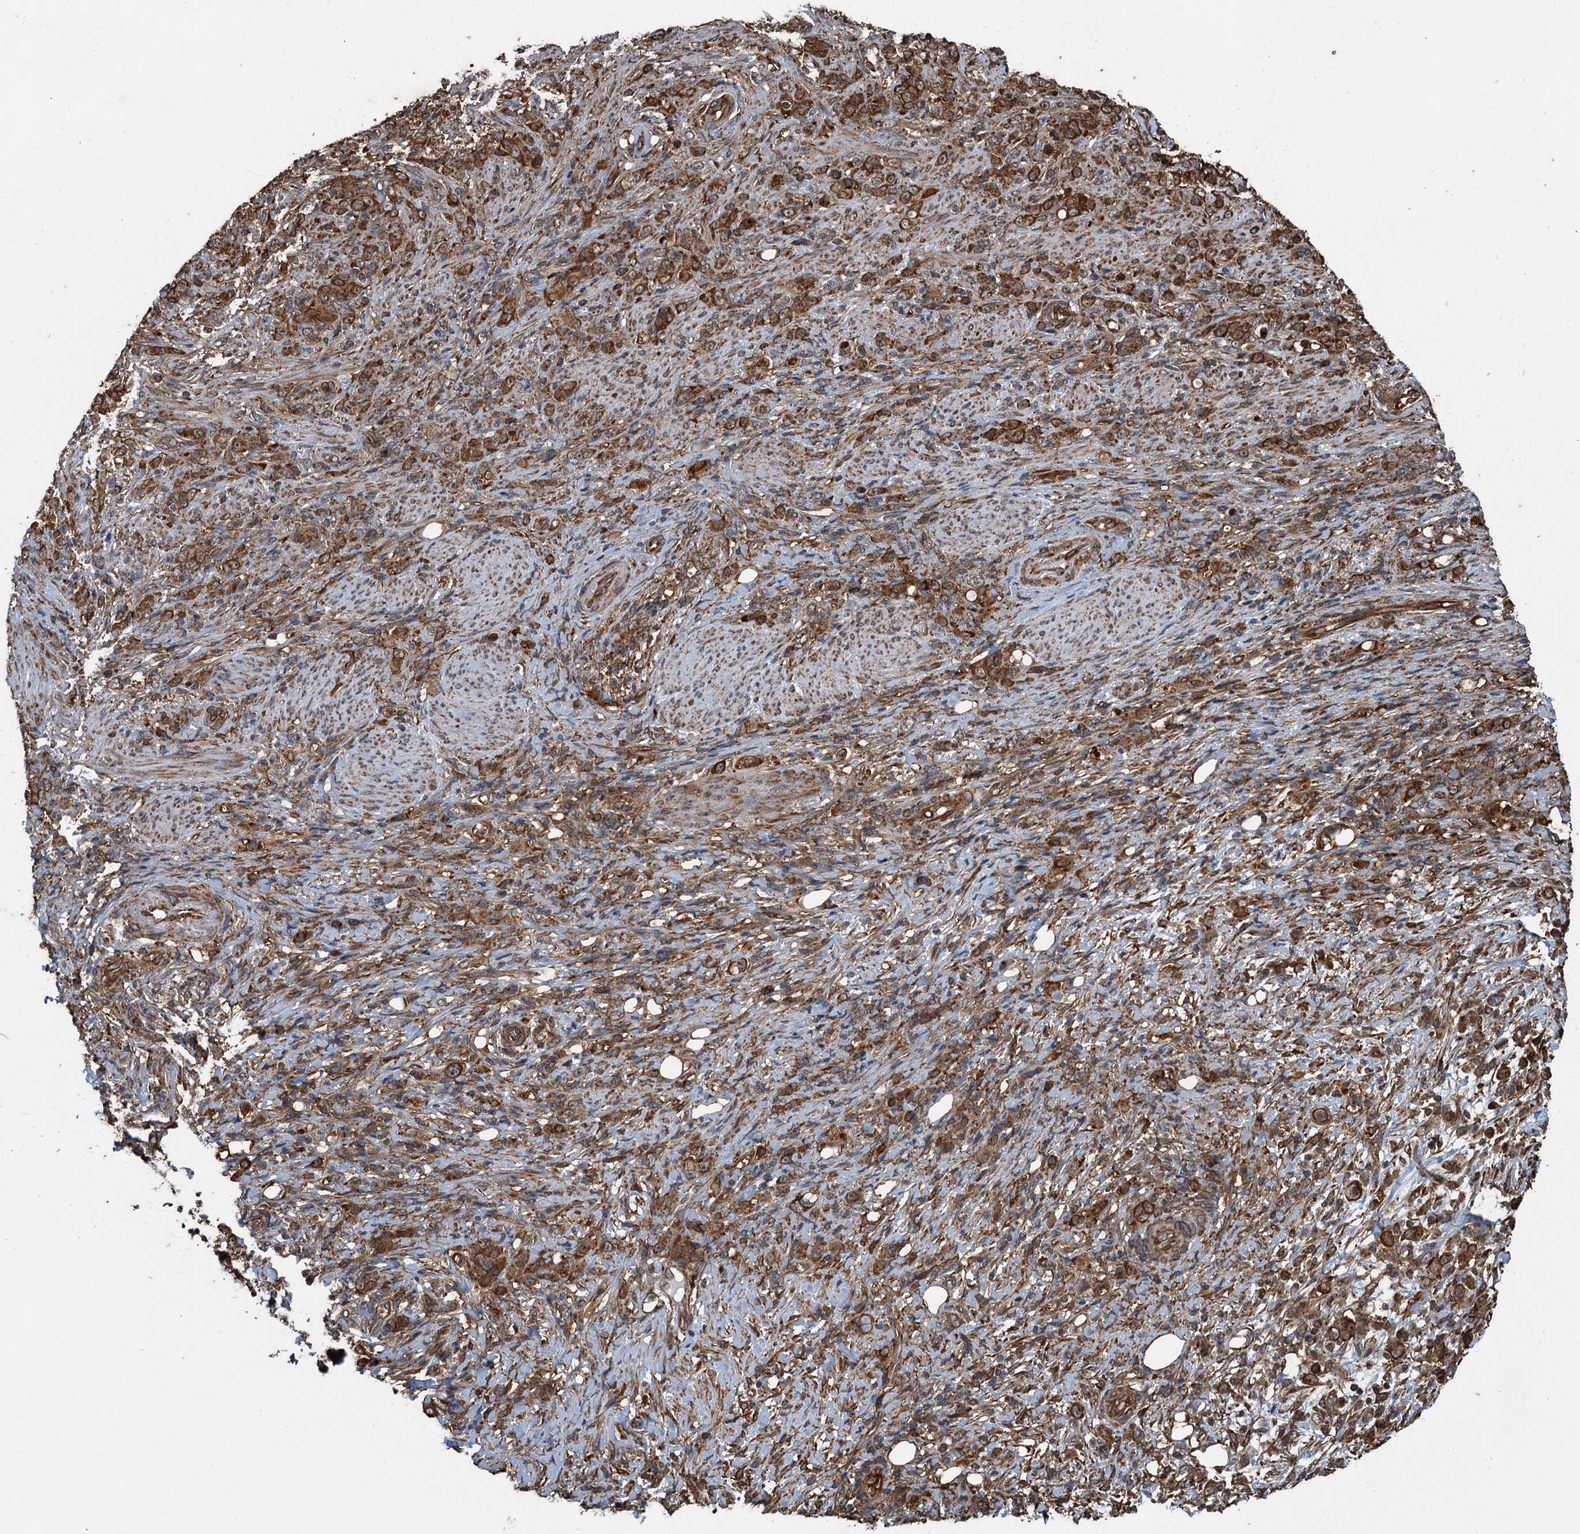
{"staining": {"intensity": "strong", "quantity": ">75%", "location": "cytoplasmic/membranous"}, "tissue": "stomach cancer", "cell_type": "Tumor cells", "image_type": "cancer", "snomed": [{"axis": "morphology", "description": "Adenocarcinoma, NOS"}, {"axis": "topography", "description": "Stomach"}], "caption": "Immunohistochemical staining of human adenocarcinoma (stomach) demonstrates high levels of strong cytoplasmic/membranous staining in approximately >75% of tumor cells. The staining is performed using DAB (3,3'-diaminobenzidine) brown chromogen to label protein expression. The nuclei are counter-stained blue using hematoxylin.", "gene": "WHAMM", "patient": {"sex": "female", "age": 79}}